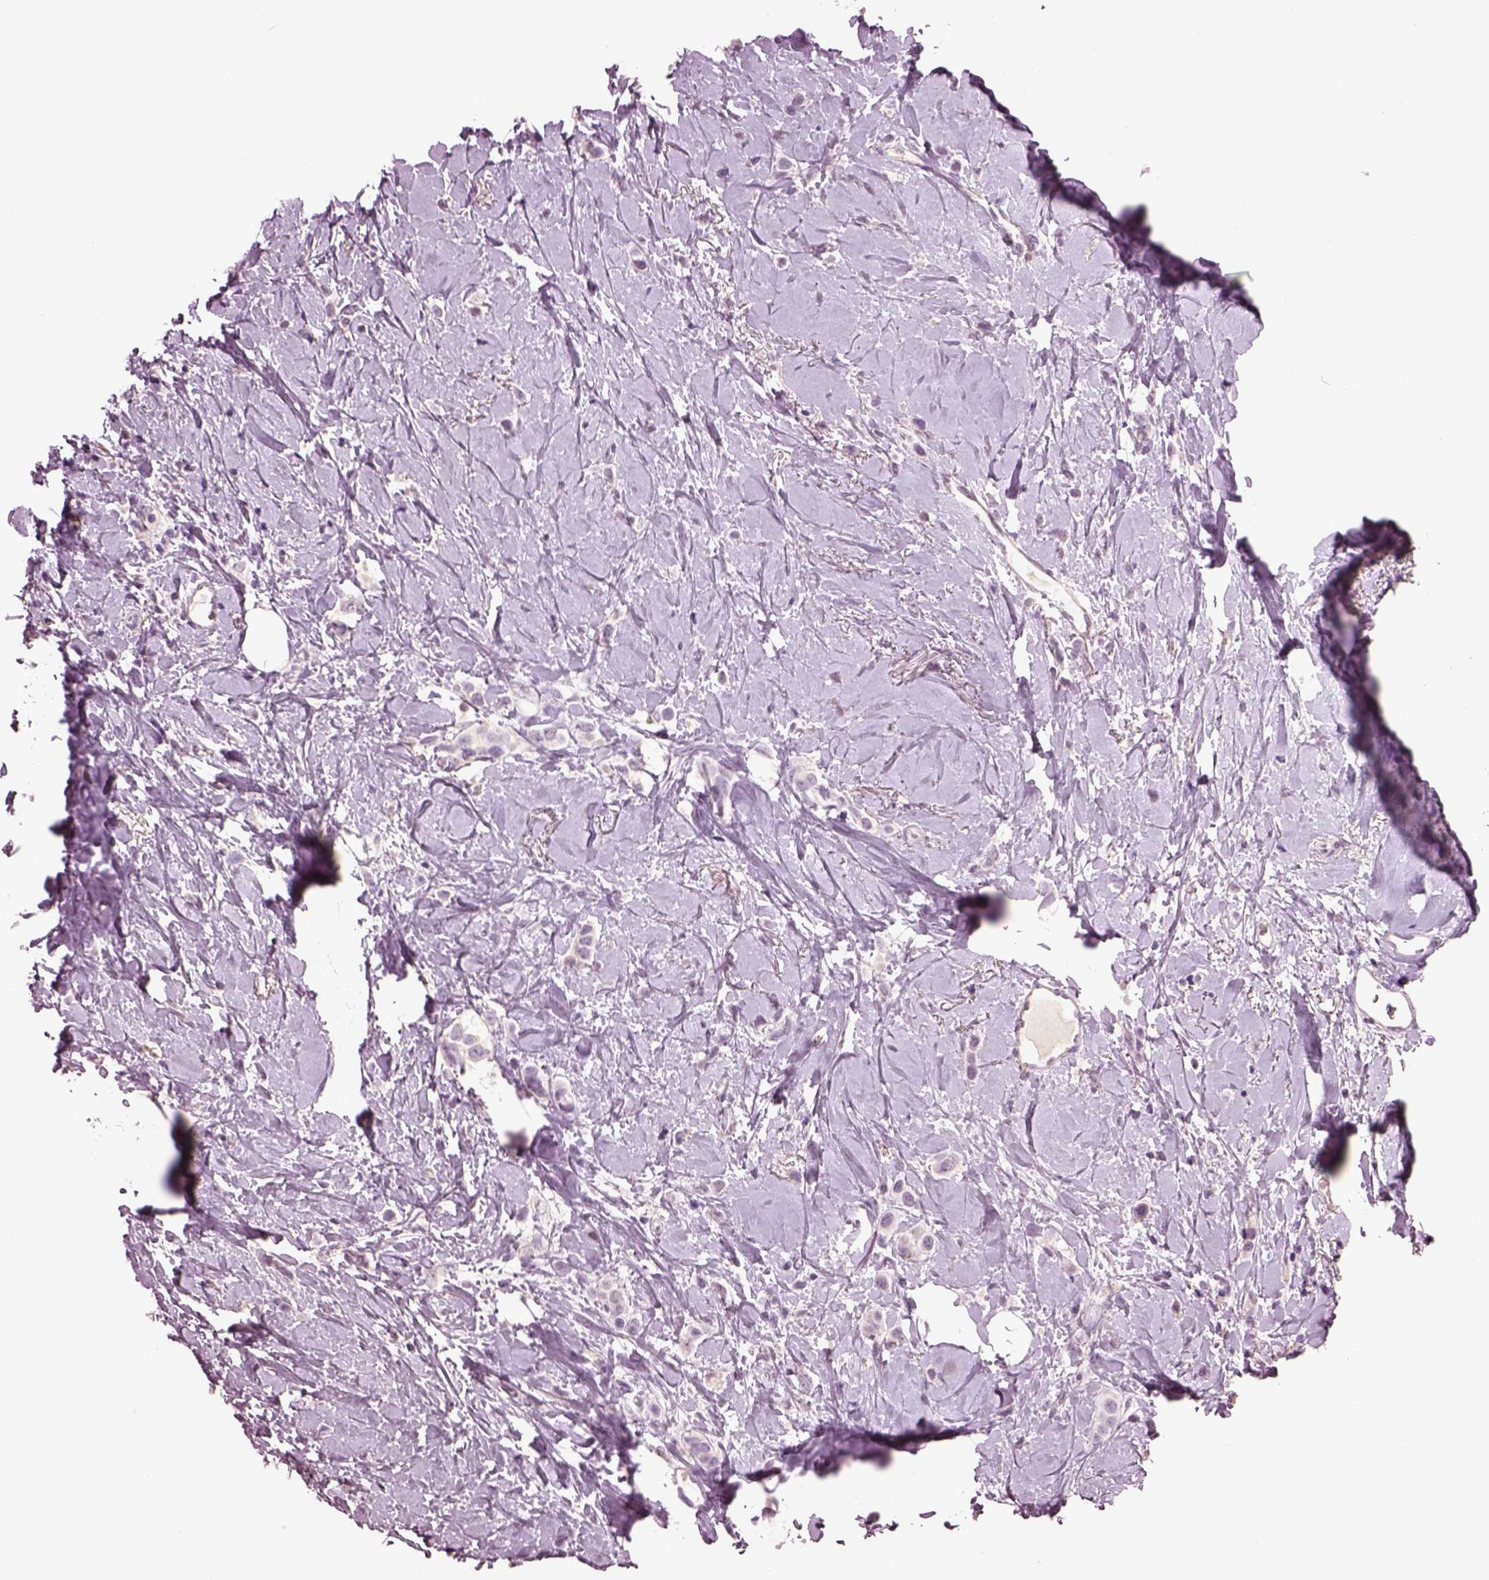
{"staining": {"intensity": "negative", "quantity": "none", "location": "none"}, "tissue": "breast cancer", "cell_type": "Tumor cells", "image_type": "cancer", "snomed": [{"axis": "morphology", "description": "Lobular carcinoma"}, {"axis": "topography", "description": "Breast"}], "caption": "Immunohistochemical staining of human breast cancer (lobular carcinoma) reveals no significant expression in tumor cells.", "gene": "CLPSL1", "patient": {"sex": "female", "age": 66}}